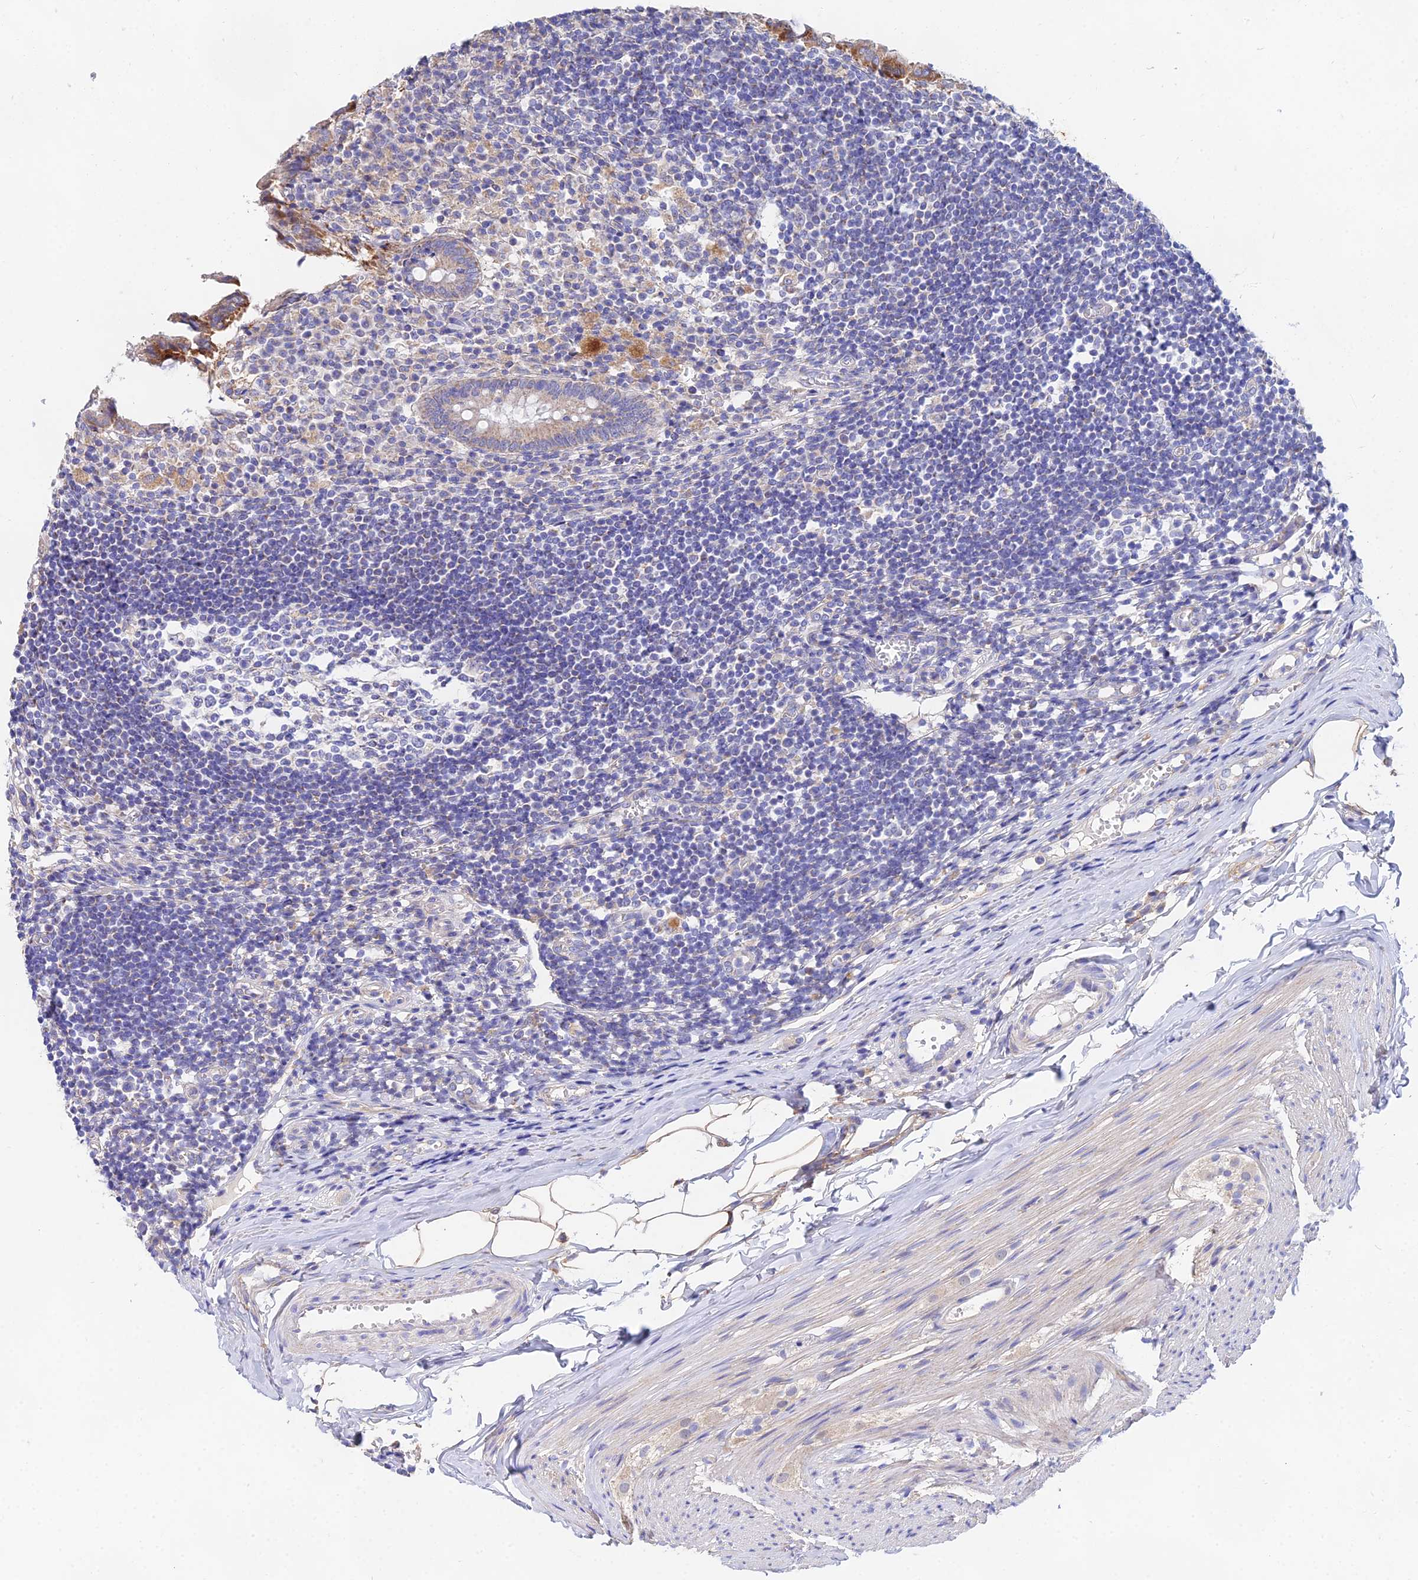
{"staining": {"intensity": "weak", "quantity": "<25%", "location": "cytoplasmic/membranous"}, "tissue": "appendix", "cell_type": "Glandular cells", "image_type": "normal", "snomed": [{"axis": "morphology", "description": "Normal tissue, NOS"}, {"axis": "topography", "description": "Appendix"}], "caption": "Glandular cells show no significant positivity in unremarkable appendix.", "gene": "PPP2R2A", "patient": {"sex": "female", "age": 17}}